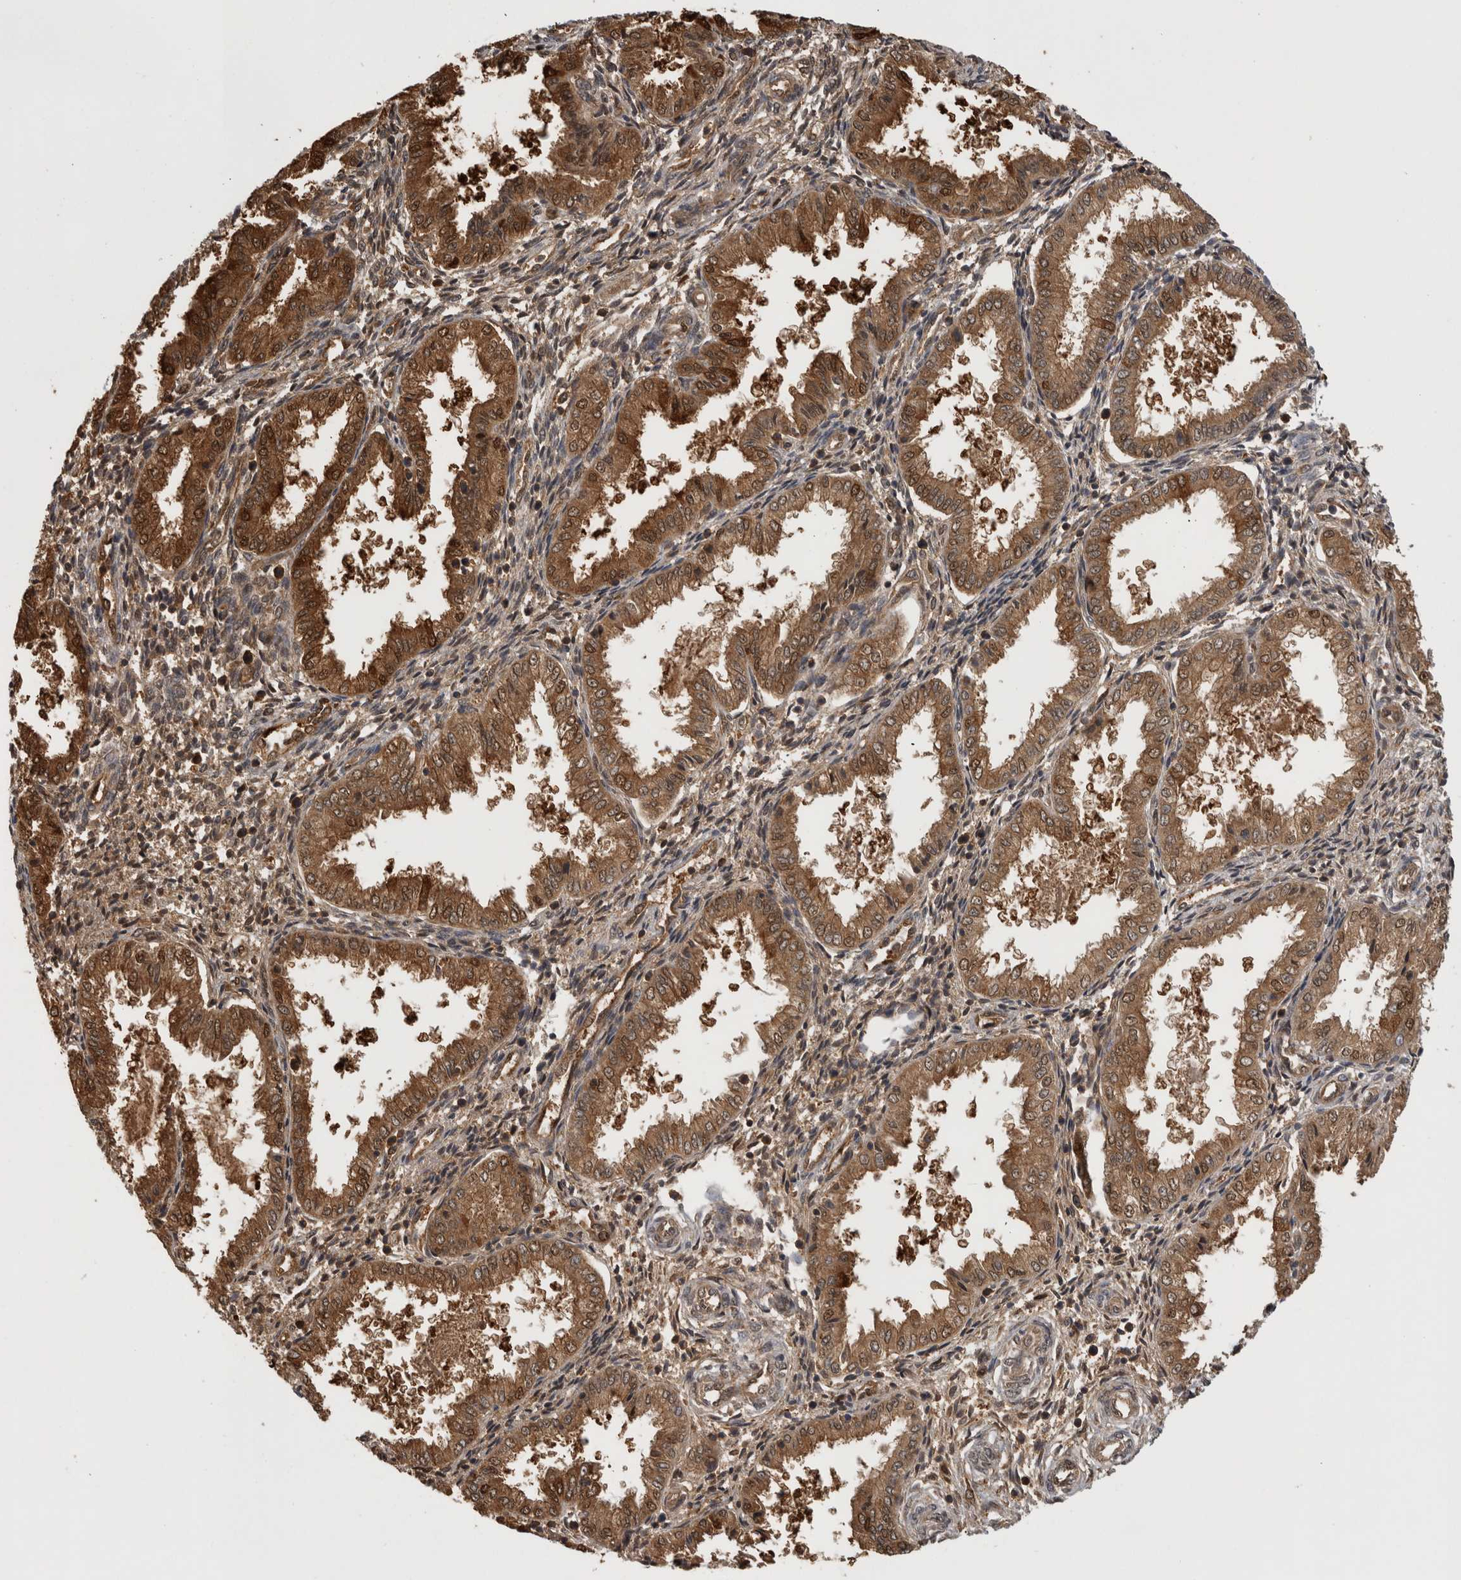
{"staining": {"intensity": "negative", "quantity": "none", "location": "none"}, "tissue": "endometrium", "cell_type": "Cells in endometrial stroma", "image_type": "normal", "snomed": [{"axis": "morphology", "description": "Normal tissue, NOS"}, {"axis": "topography", "description": "Endometrium"}], "caption": "Immunohistochemical staining of benign human endometrium demonstrates no significant staining in cells in endometrial stroma.", "gene": "ASTN2", "patient": {"sex": "female", "age": 33}}